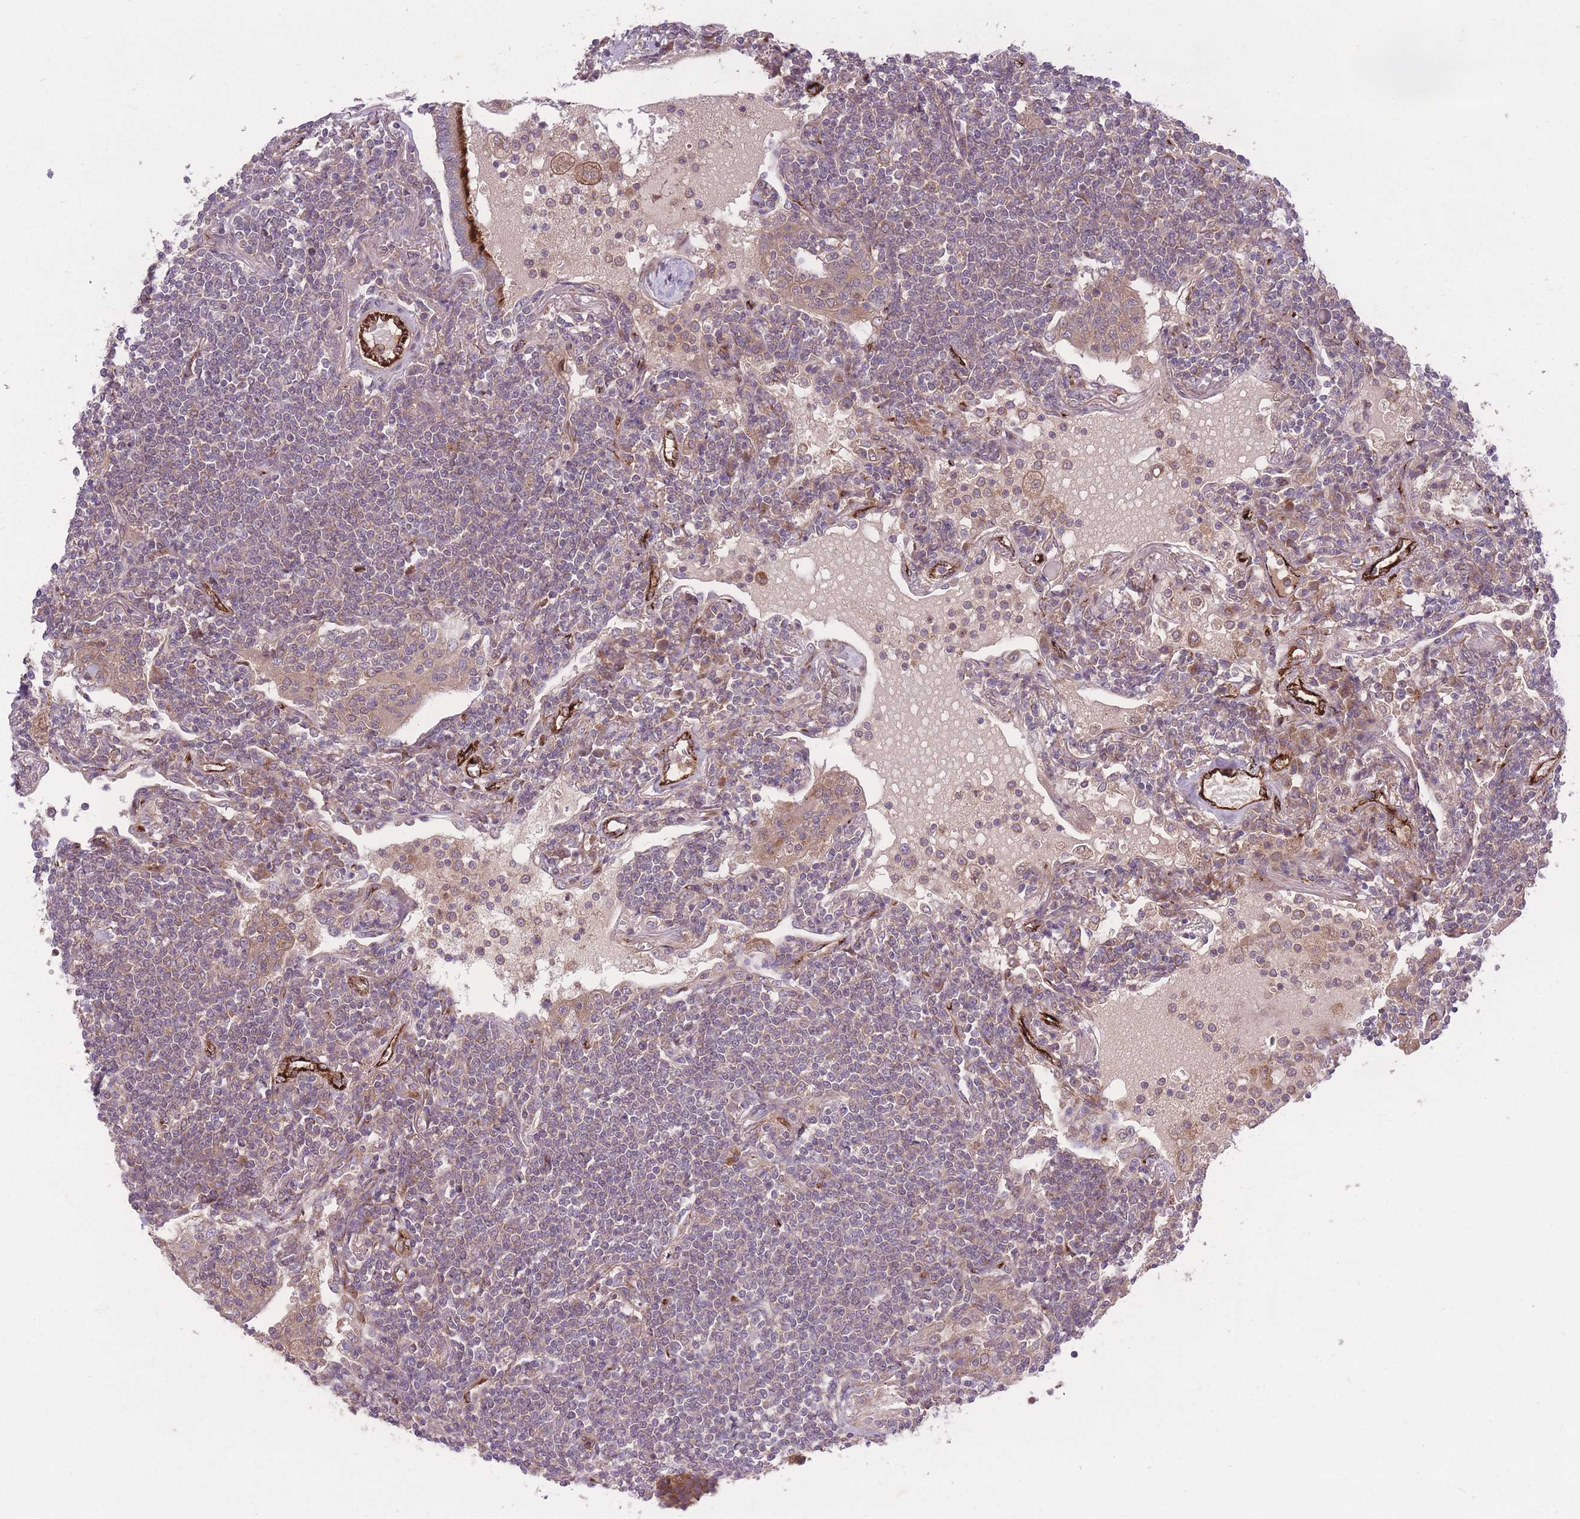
{"staining": {"intensity": "strong", "quantity": "25%-75%", "location": "cytoplasmic/membranous"}, "tissue": "lymphoma", "cell_type": "Tumor cells", "image_type": "cancer", "snomed": [{"axis": "morphology", "description": "Malignant lymphoma, non-Hodgkin's type, Low grade"}, {"axis": "topography", "description": "Lymph node"}], "caption": "A brown stain shows strong cytoplasmic/membranous positivity of a protein in human lymphoma tumor cells. (brown staining indicates protein expression, while blue staining denotes nuclei).", "gene": "CISH", "patient": {"sex": "female", "age": 67}}